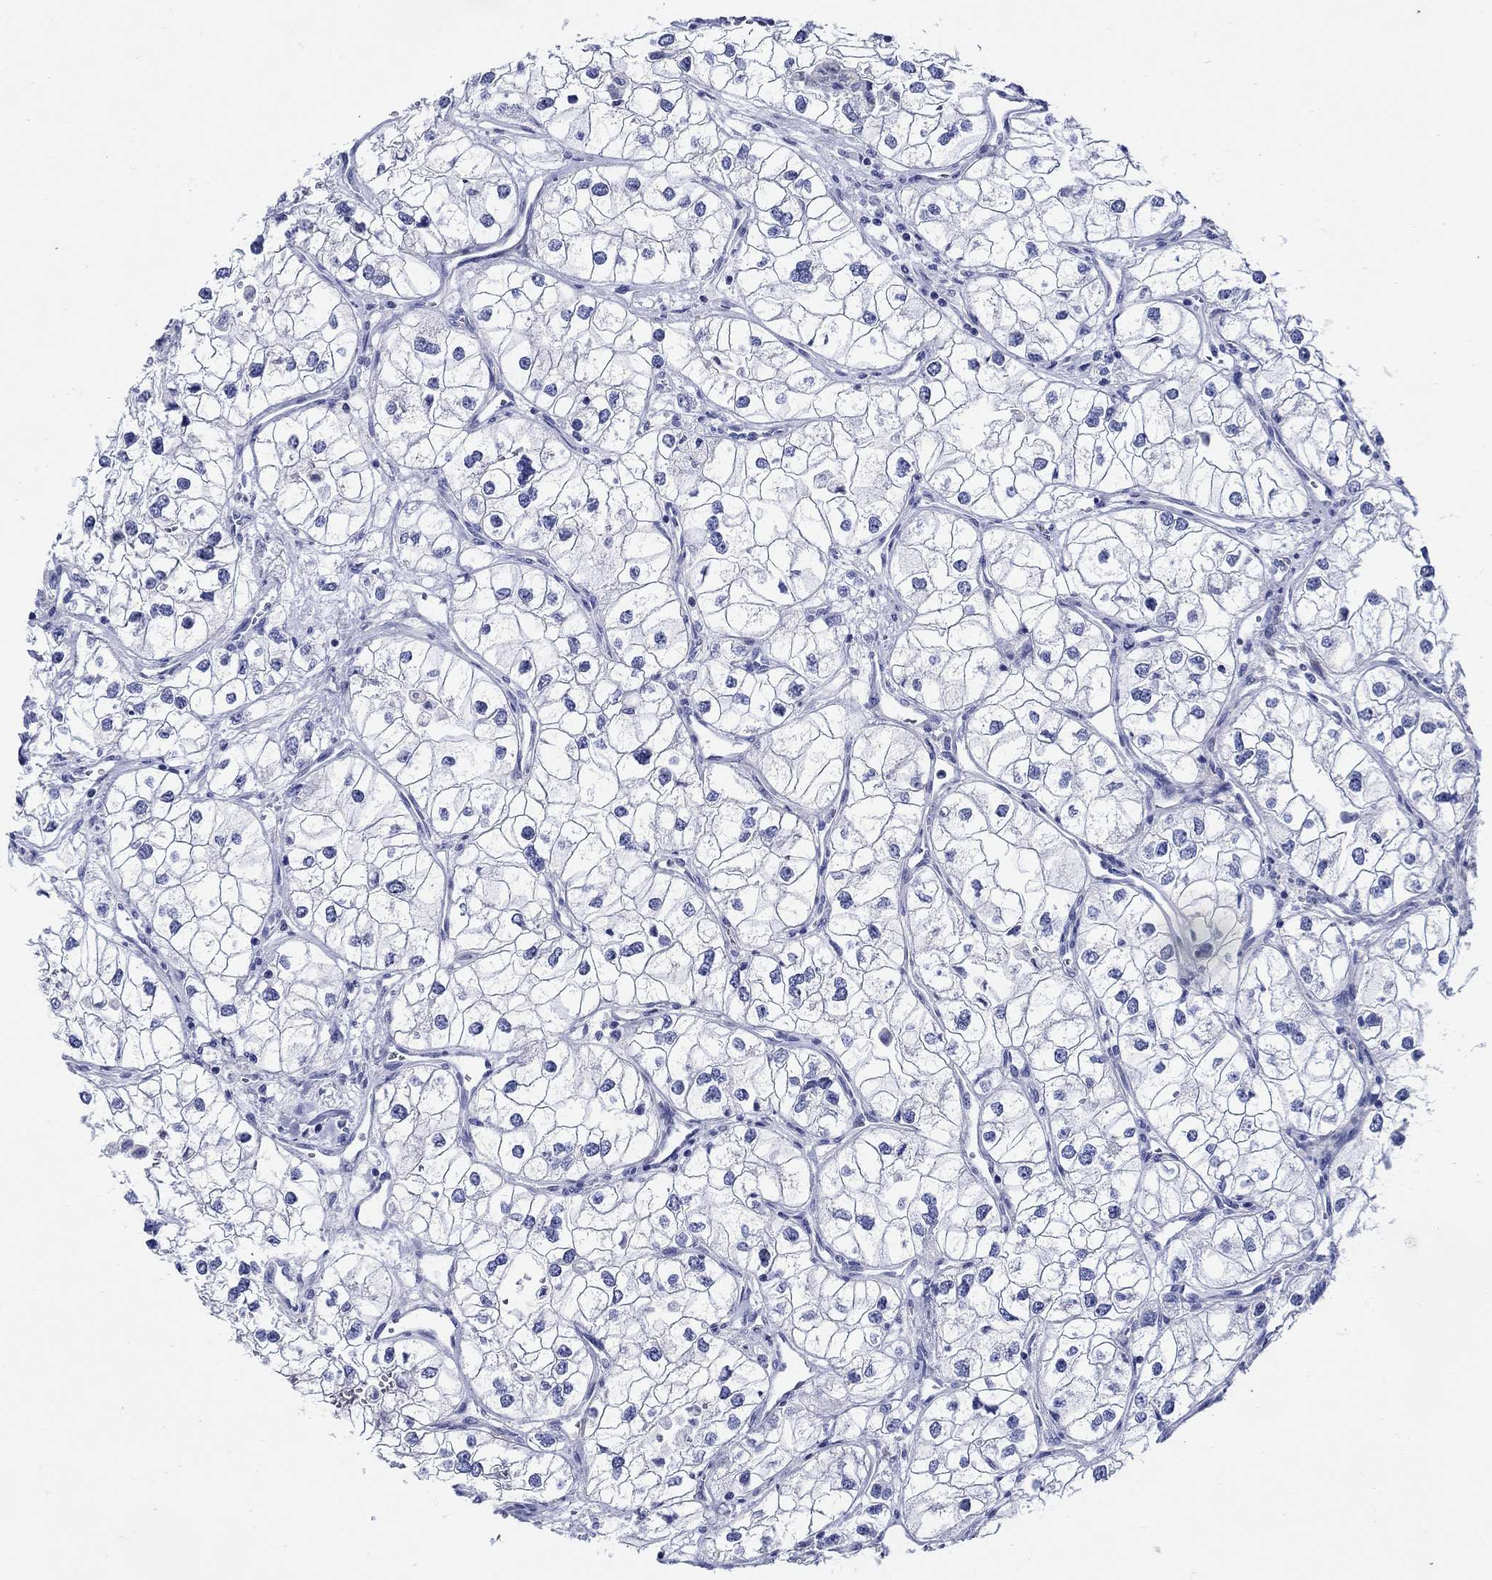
{"staining": {"intensity": "negative", "quantity": "none", "location": "none"}, "tissue": "renal cancer", "cell_type": "Tumor cells", "image_type": "cancer", "snomed": [{"axis": "morphology", "description": "Adenocarcinoma, NOS"}, {"axis": "topography", "description": "Kidney"}], "caption": "Human renal cancer (adenocarcinoma) stained for a protein using immunohistochemistry exhibits no staining in tumor cells.", "gene": "CRYGS", "patient": {"sex": "male", "age": 59}}